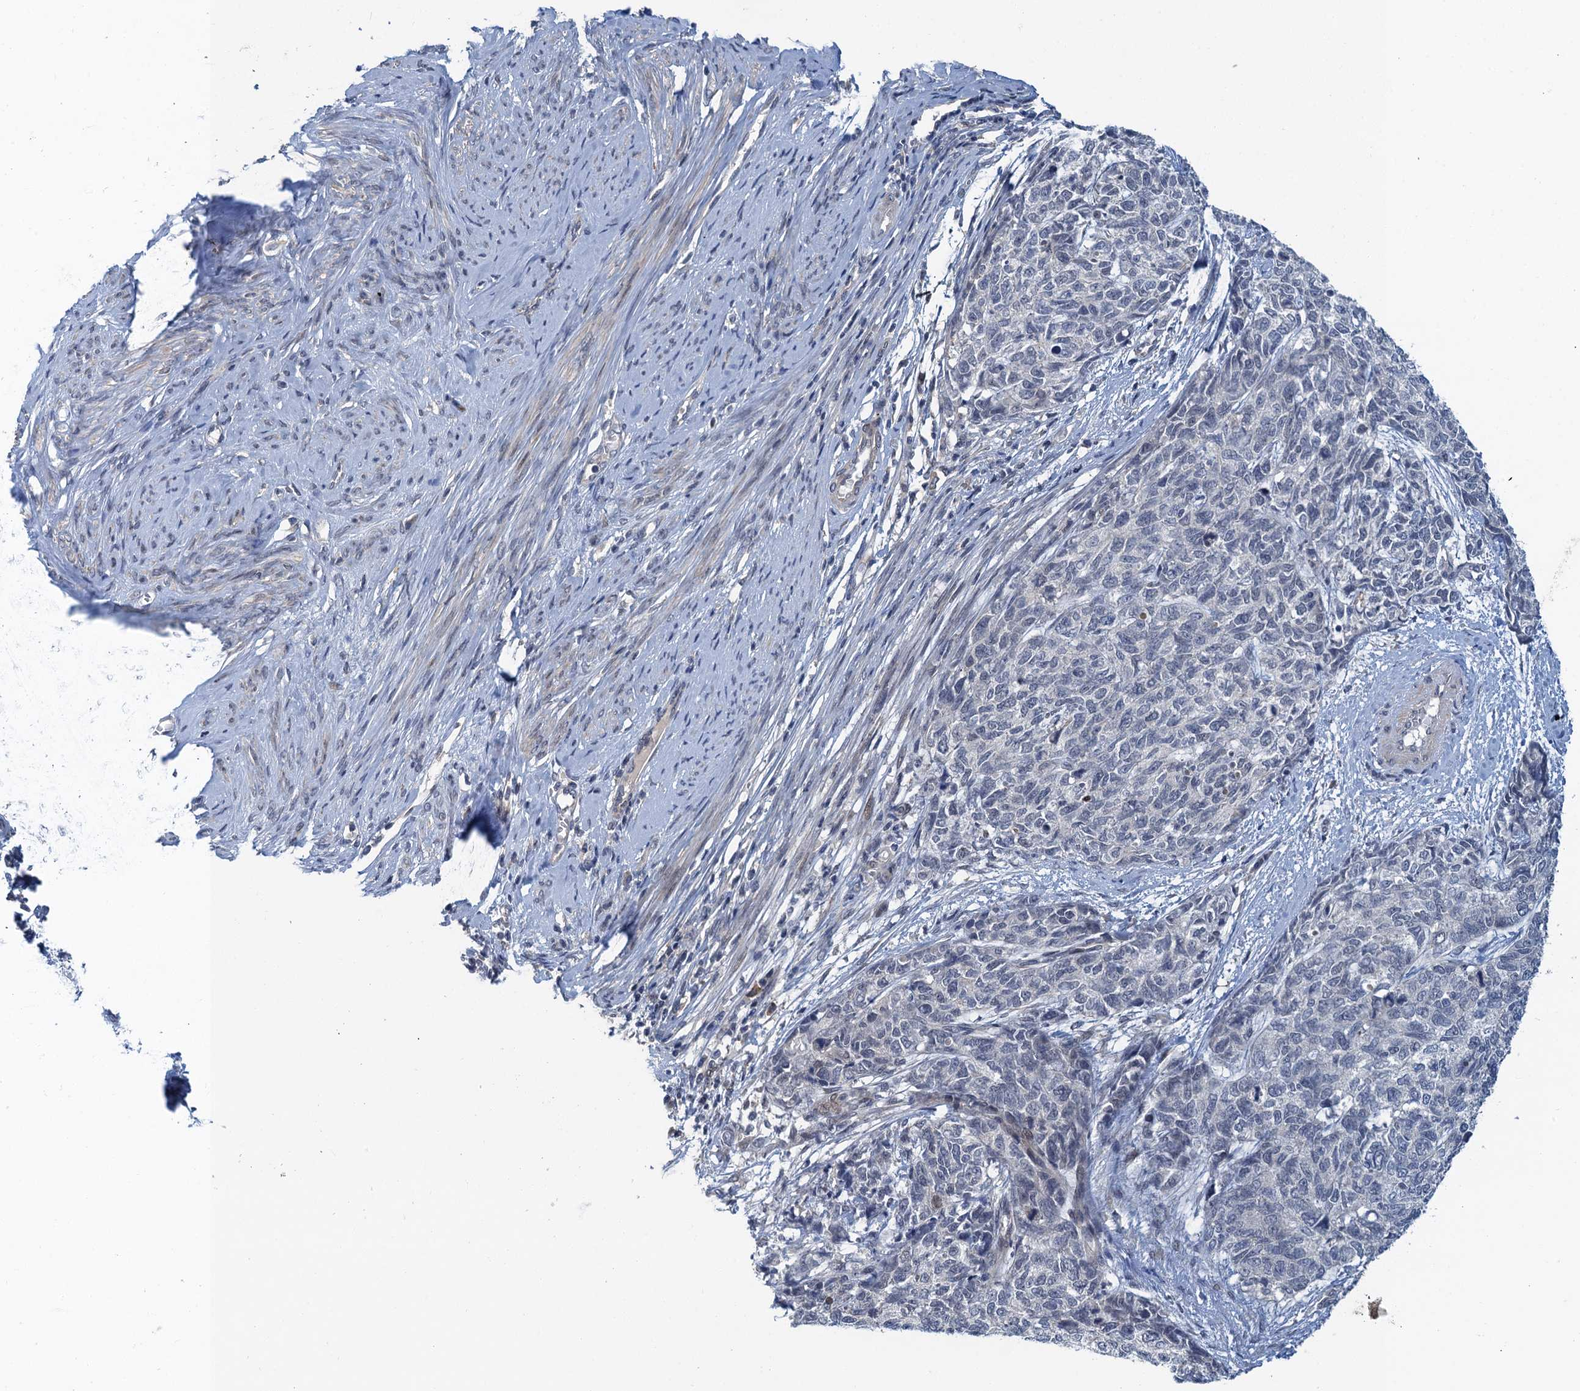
{"staining": {"intensity": "negative", "quantity": "none", "location": "none"}, "tissue": "cervical cancer", "cell_type": "Tumor cells", "image_type": "cancer", "snomed": [{"axis": "morphology", "description": "Squamous cell carcinoma, NOS"}, {"axis": "topography", "description": "Cervix"}], "caption": "A photomicrograph of human cervical cancer is negative for staining in tumor cells.", "gene": "MRFAP1", "patient": {"sex": "female", "age": 63}}